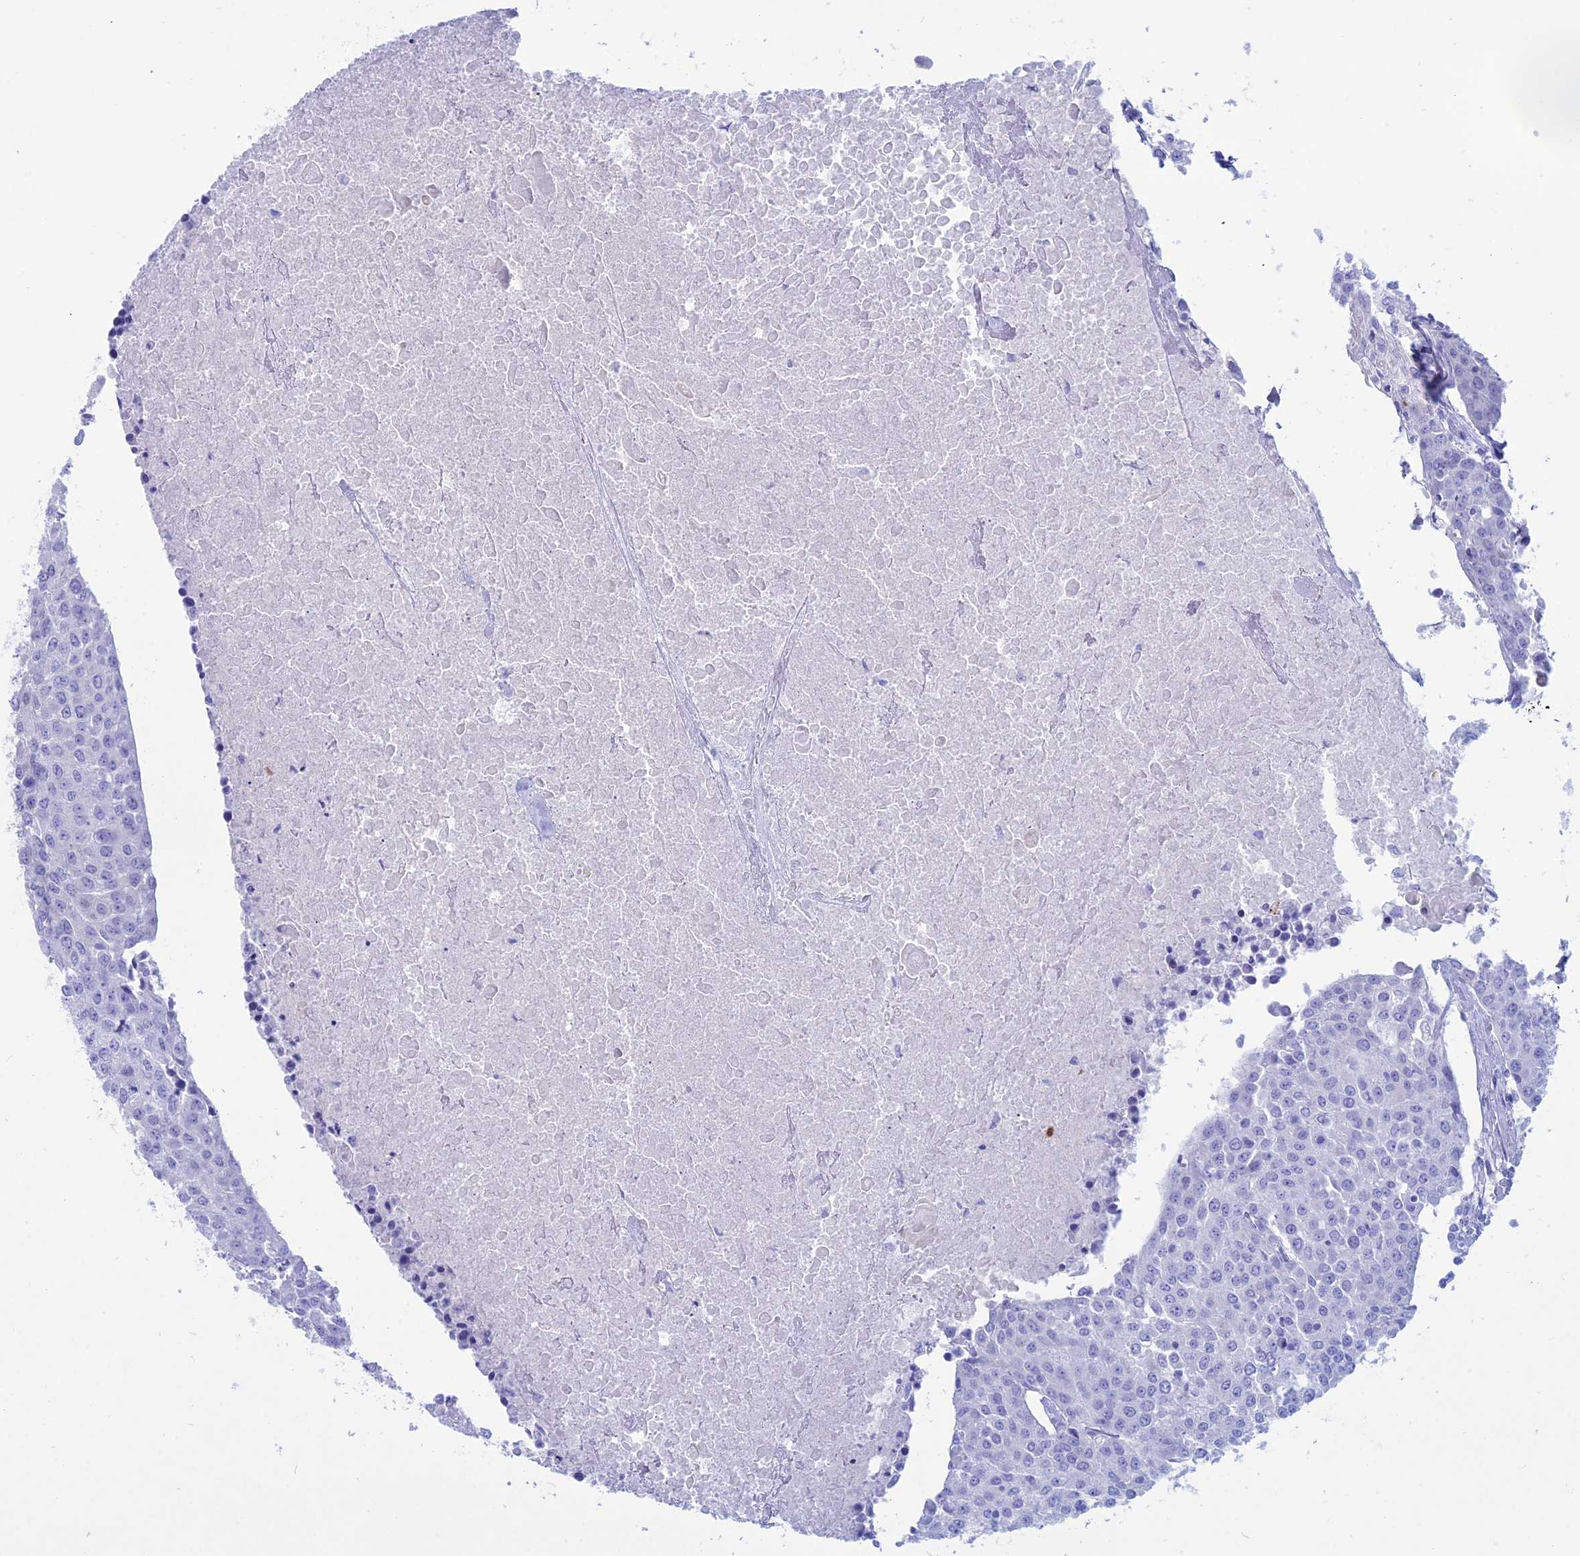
{"staining": {"intensity": "negative", "quantity": "none", "location": "none"}, "tissue": "urothelial cancer", "cell_type": "Tumor cells", "image_type": "cancer", "snomed": [{"axis": "morphology", "description": "Urothelial carcinoma, High grade"}, {"axis": "topography", "description": "Urinary bladder"}], "caption": "An image of human urothelial cancer is negative for staining in tumor cells.", "gene": "OR2AE1", "patient": {"sex": "female", "age": 85}}